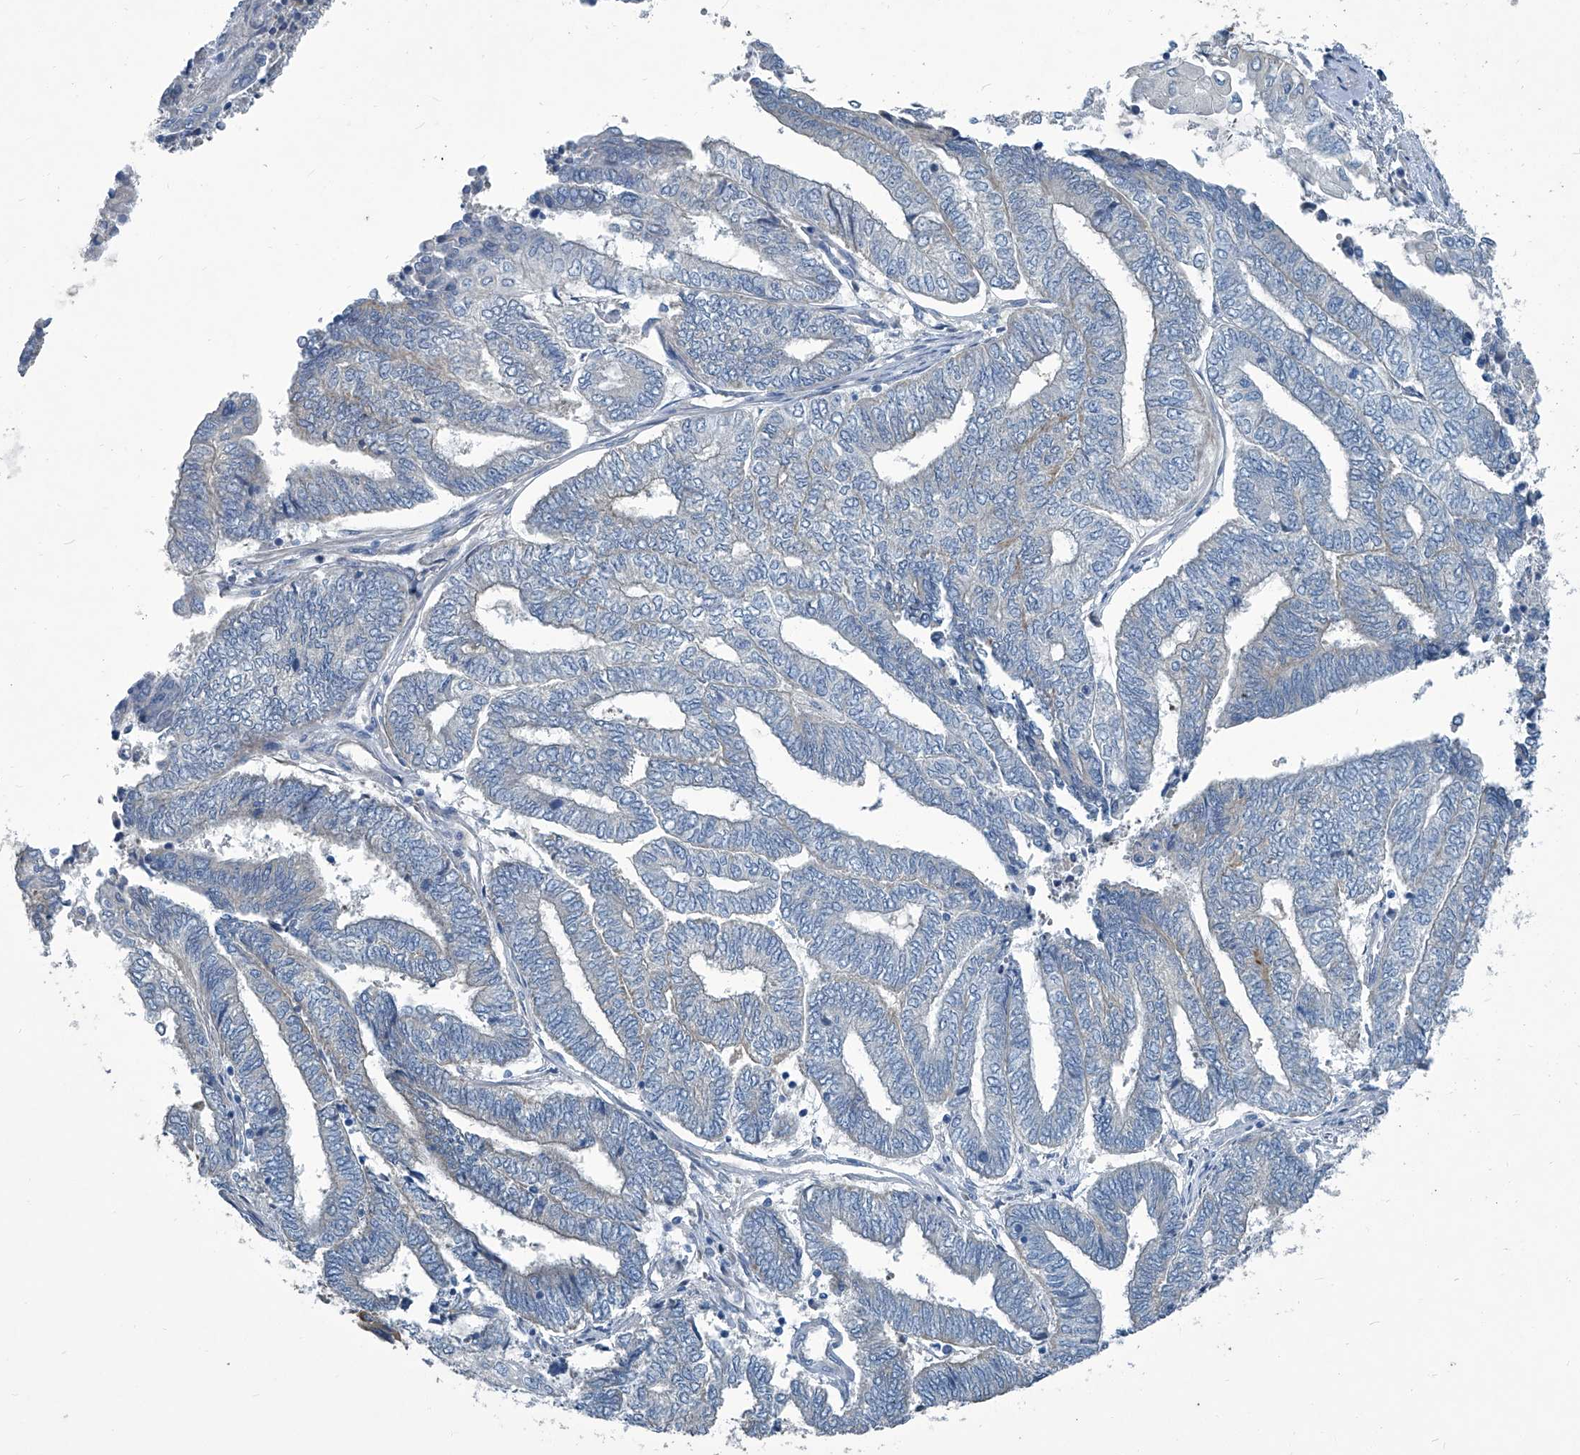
{"staining": {"intensity": "negative", "quantity": "none", "location": "none"}, "tissue": "endometrial cancer", "cell_type": "Tumor cells", "image_type": "cancer", "snomed": [{"axis": "morphology", "description": "Adenocarcinoma, NOS"}, {"axis": "topography", "description": "Uterus"}, {"axis": "topography", "description": "Endometrium"}], "caption": "This is a micrograph of immunohistochemistry staining of endometrial cancer, which shows no expression in tumor cells. Nuclei are stained in blue.", "gene": "SLC26A11", "patient": {"sex": "female", "age": 70}}